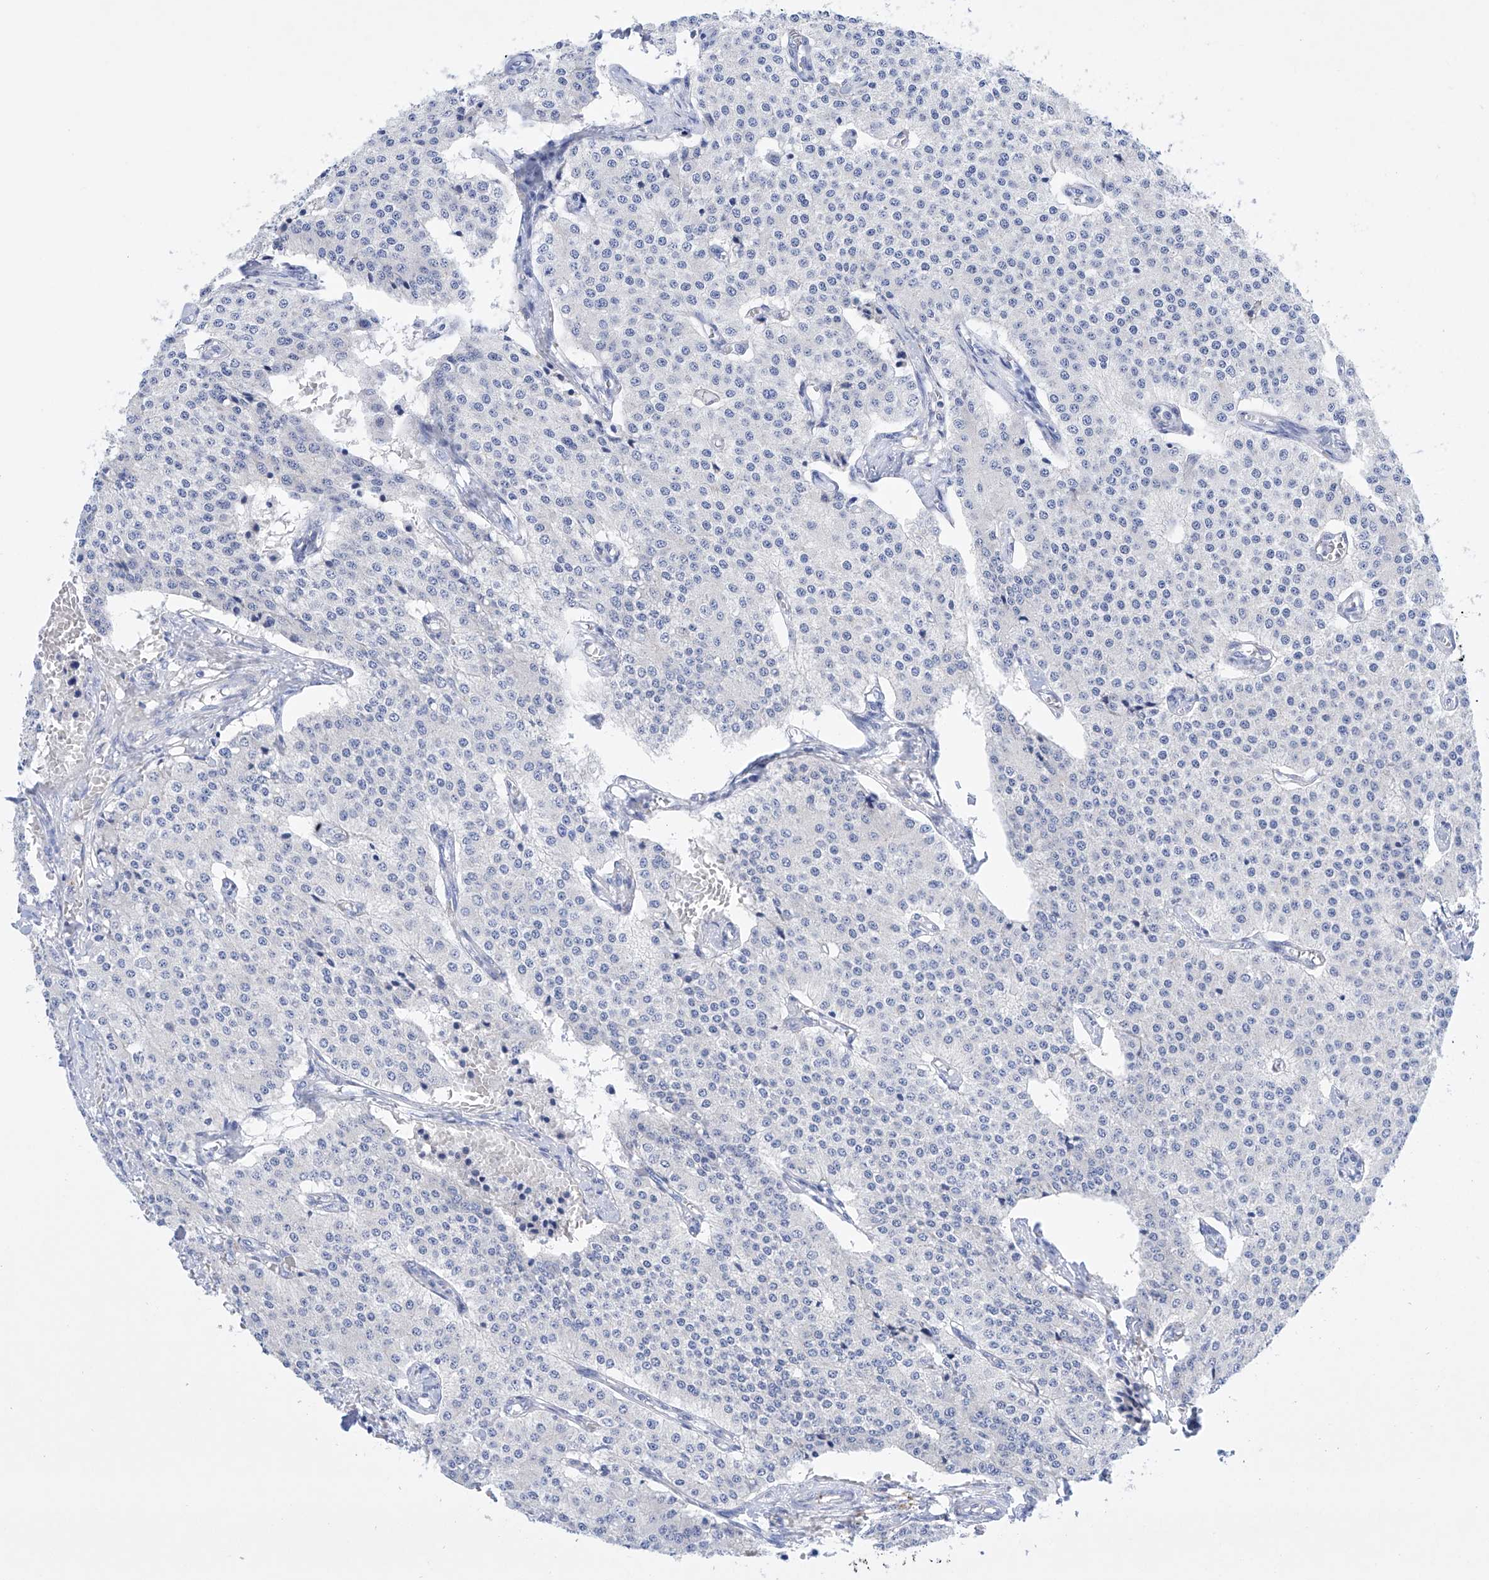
{"staining": {"intensity": "negative", "quantity": "none", "location": "none"}, "tissue": "carcinoid", "cell_type": "Tumor cells", "image_type": "cancer", "snomed": [{"axis": "morphology", "description": "Carcinoid, malignant, NOS"}, {"axis": "topography", "description": "Colon"}], "caption": "IHC of malignant carcinoid demonstrates no expression in tumor cells.", "gene": "LURAP1", "patient": {"sex": "female", "age": 52}}